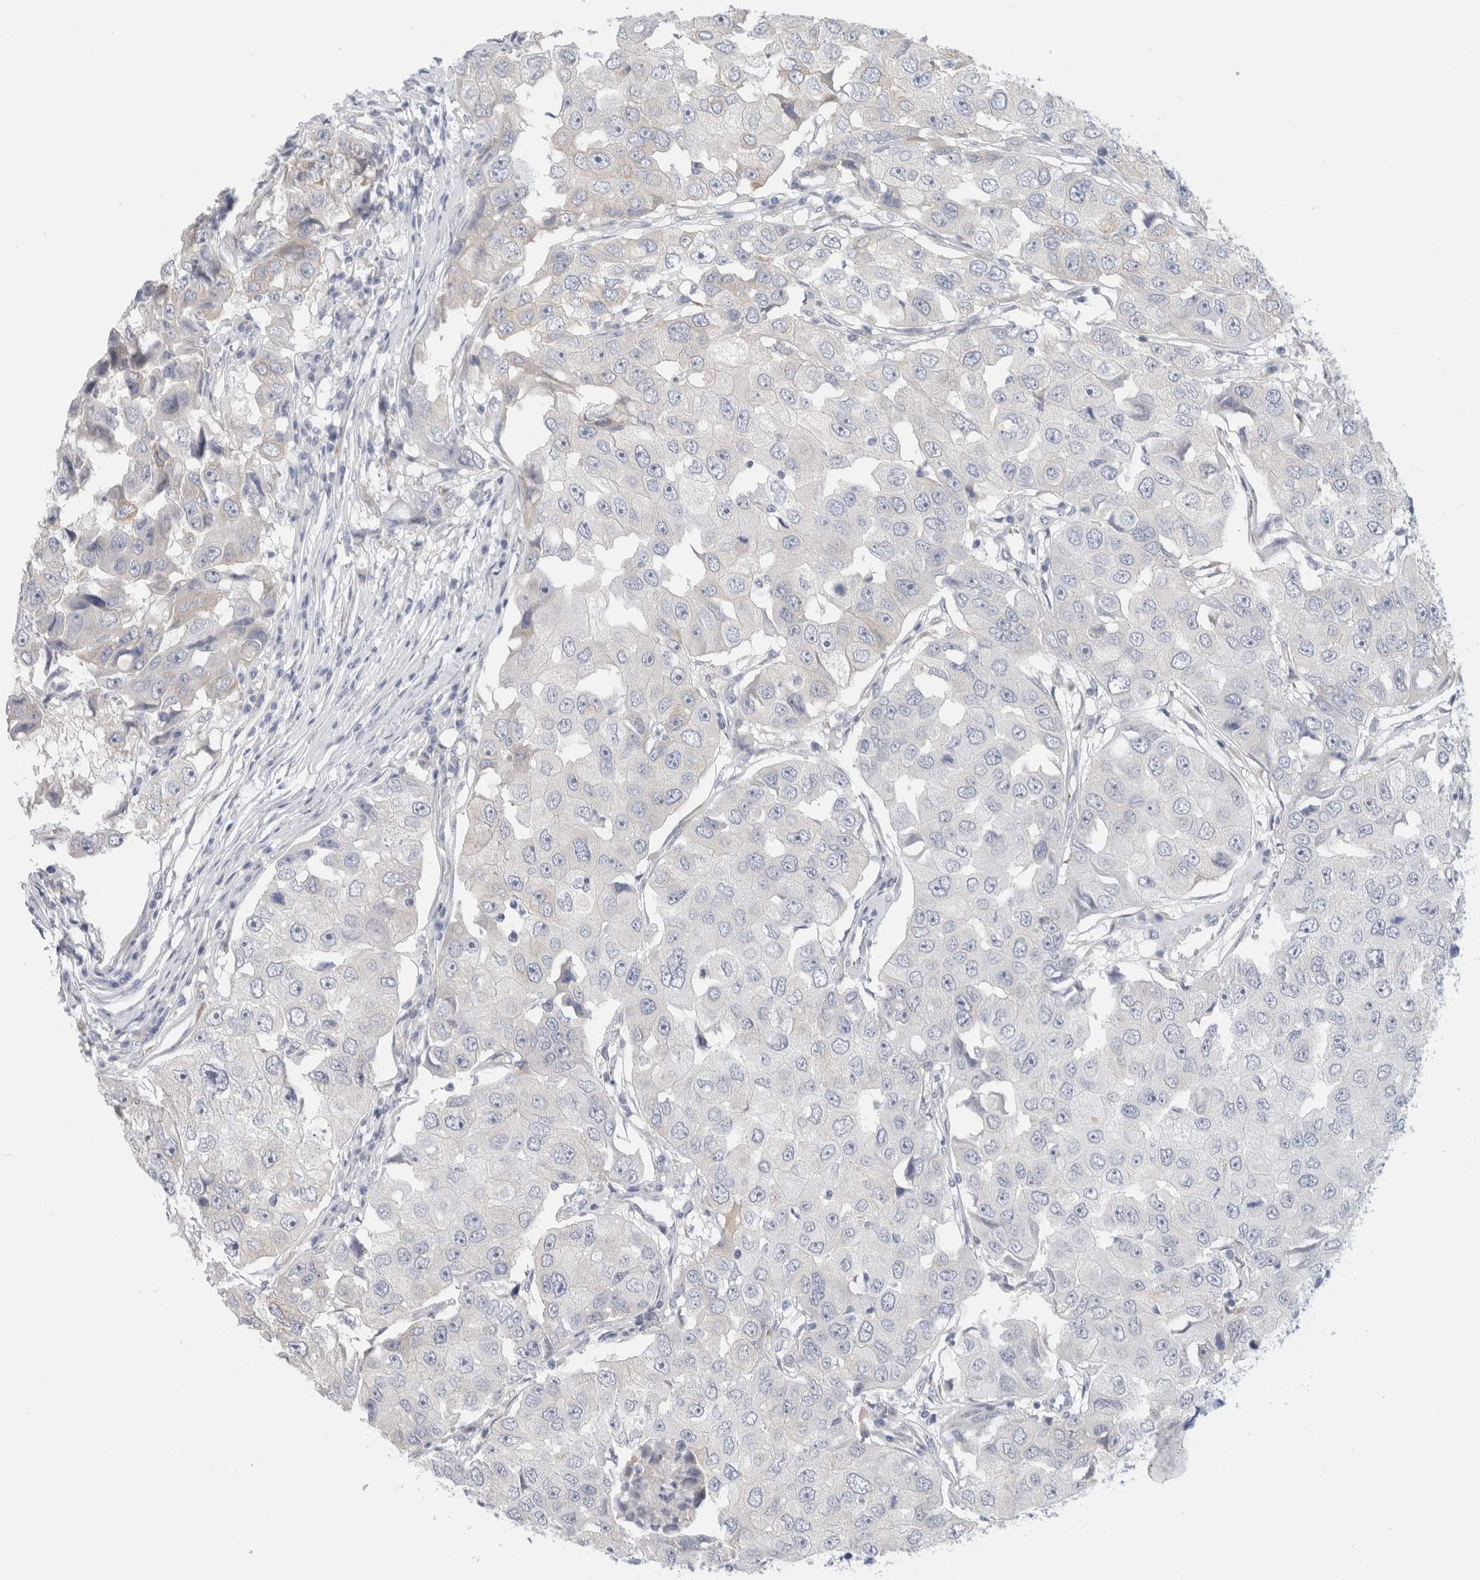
{"staining": {"intensity": "negative", "quantity": "none", "location": "none"}, "tissue": "breast cancer", "cell_type": "Tumor cells", "image_type": "cancer", "snomed": [{"axis": "morphology", "description": "Duct carcinoma"}, {"axis": "topography", "description": "Breast"}], "caption": "Breast infiltrating ductal carcinoma was stained to show a protein in brown. There is no significant staining in tumor cells. The staining is performed using DAB brown chromogen with nuclei counter-stained in using hematoxylin.", "gene": "RTN4", "patient": {"sex": "female", "age": 27}}